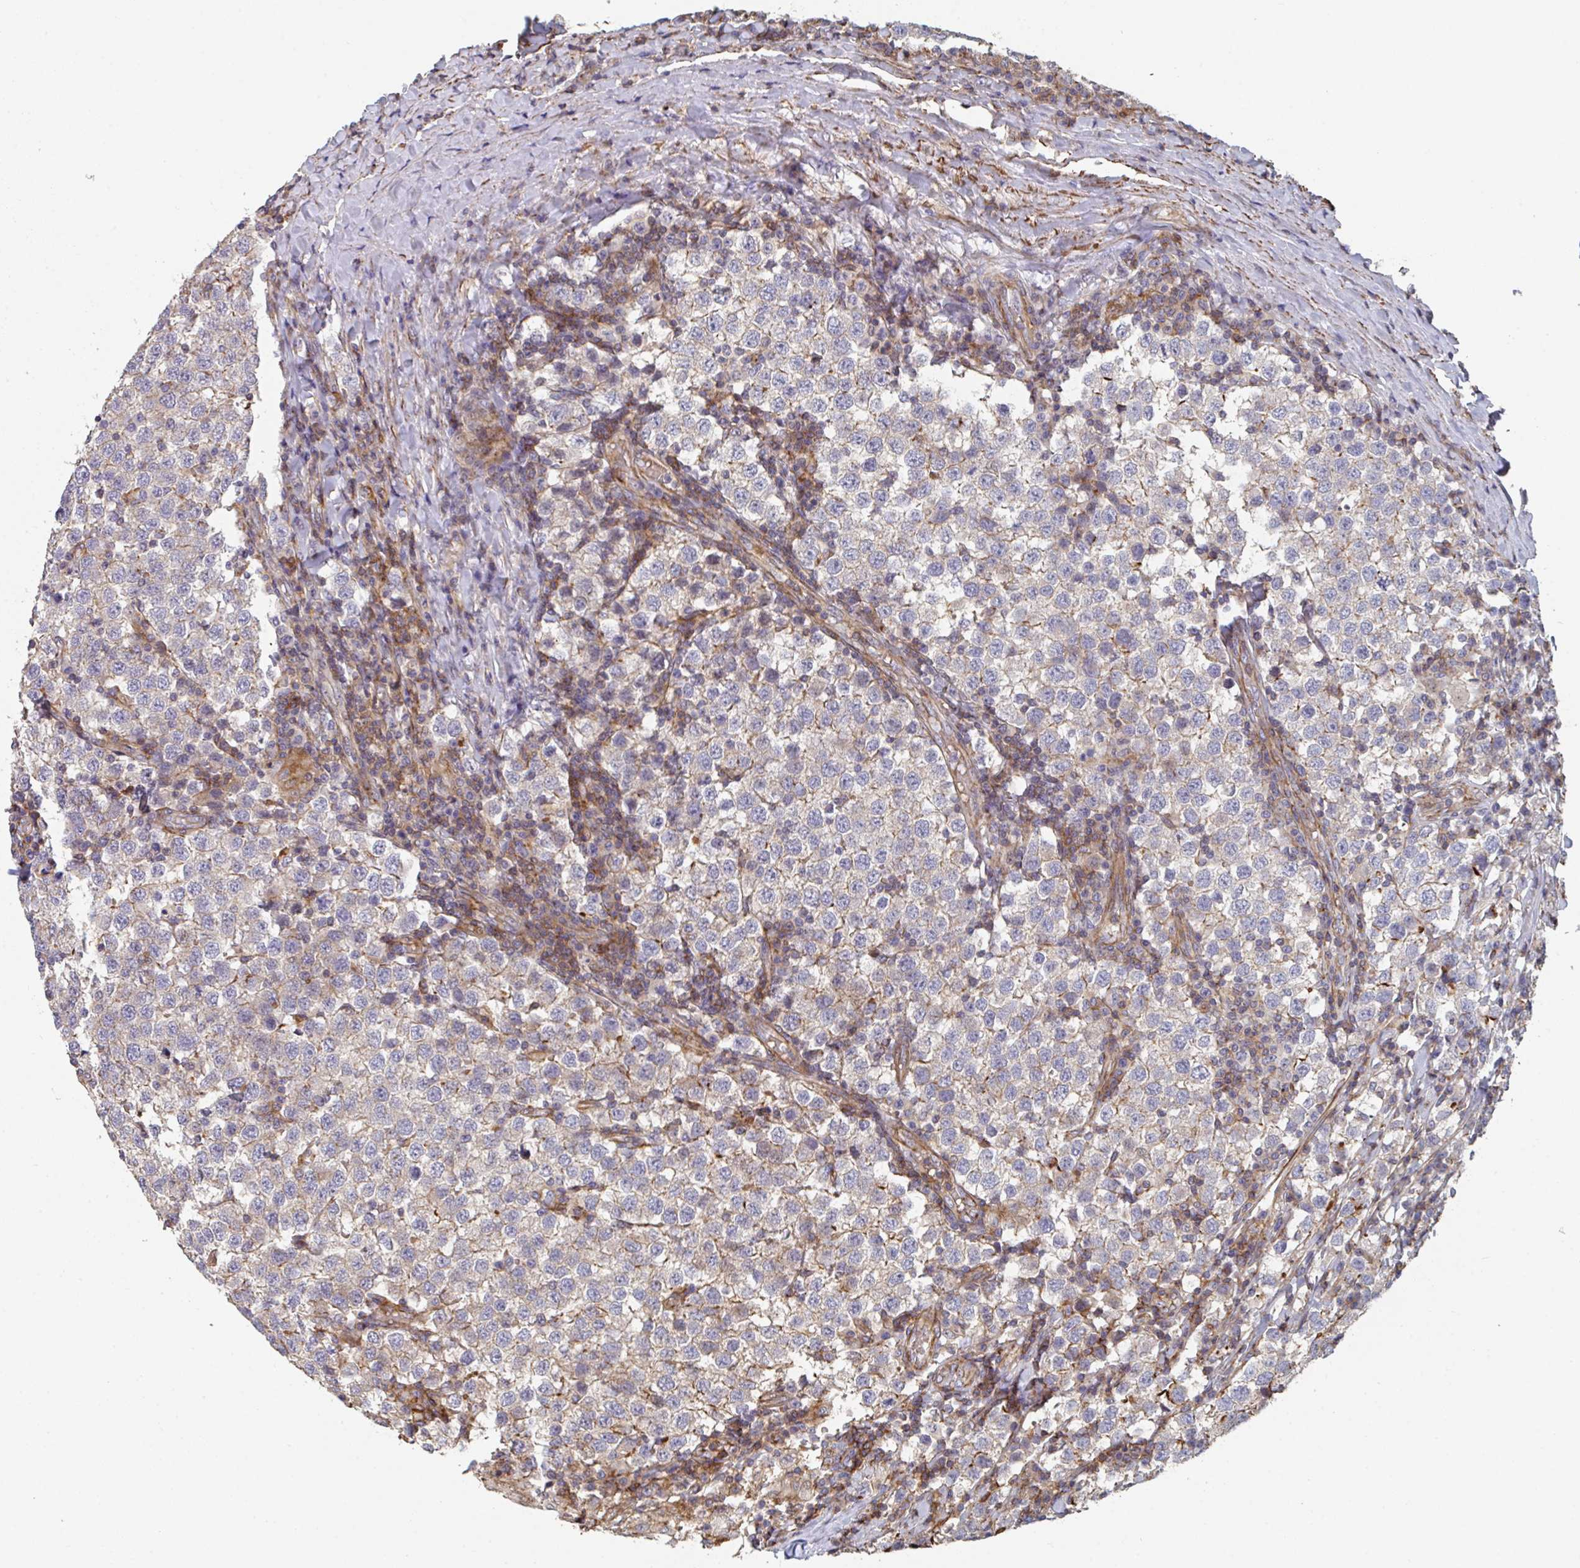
{"staining": {"intensity": "weak", "quantity": "25%-75%", "location": "cytoplasmic/membranous"}, "tissue": "testis cancer", "cell_type": "Tumor cells", "image_type": "cancer", "snomed": [{"axis": "morphology", "description": "Seminoma, NOS"}, {"axis": "topography", "description": "Testis"}], "caption": "Immunohistochemical staining of testis cancer (seminoma) displays low levels of weak cytoplasmic/membranous expression in approximately 25%-75% of tumor cells. (DAB (3,3'-diaminobenzidine) IHC with brightfield microscopy, high magnification).", "gene": "FZD2", "patient": {"sex": "male", "age": 34}}